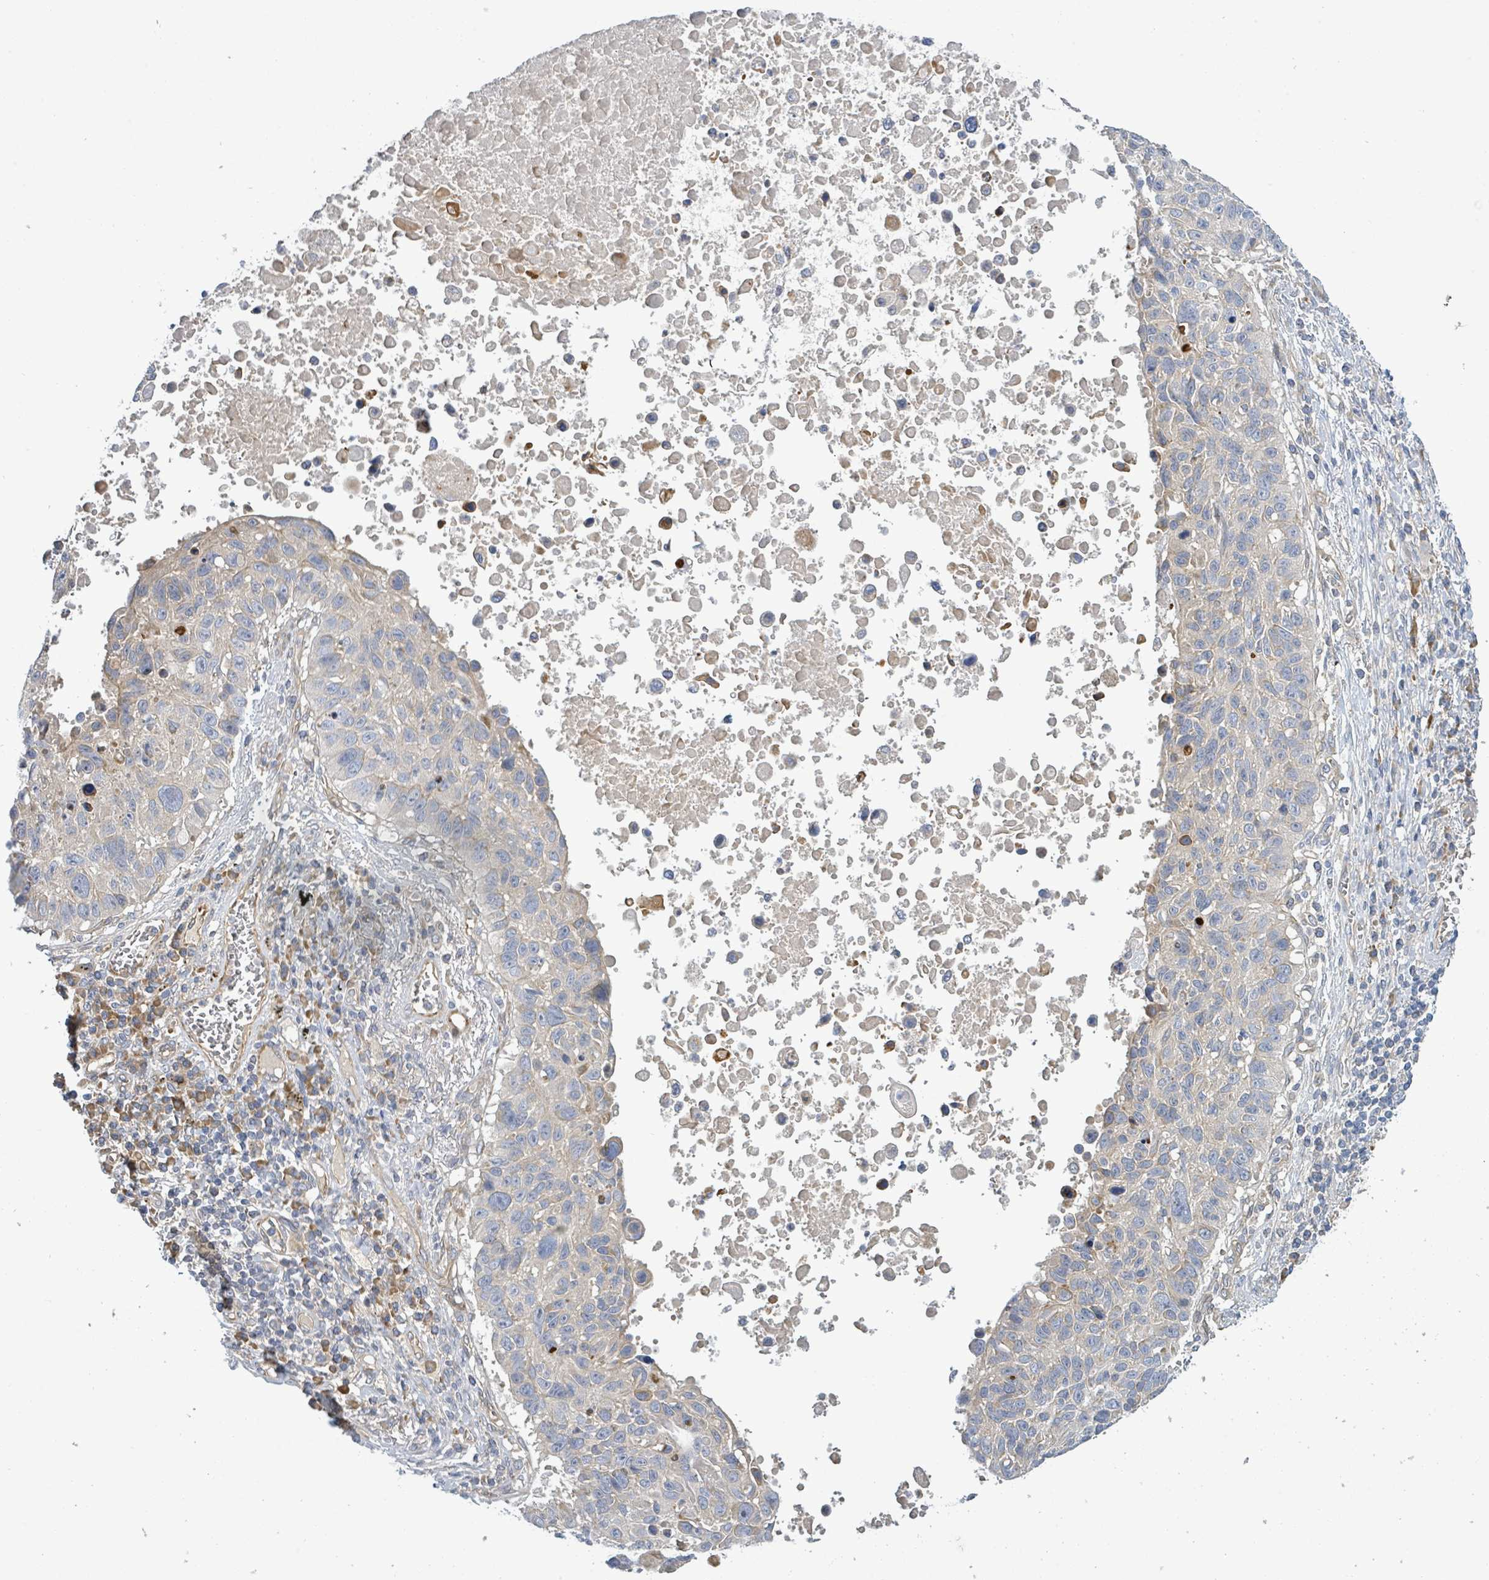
{"staining": {"intensity": "negative", "quantity": "none", "location": "none"}, "tissue": "lung cancer", "cell_type": "Tumor cells", "image_type": "cancer", "snomed": [{"axis": "morphology", "description": "Squamous cell carcinoma, NOS"}, {"axis": "topography", "description": "Lung"}], "caption": "DAB immunohistochemical staining of human lung cancer shows no significant expression in tumor cells.", "gene": "CFAP210", "patient": {"sex": "male", "age": 66}}